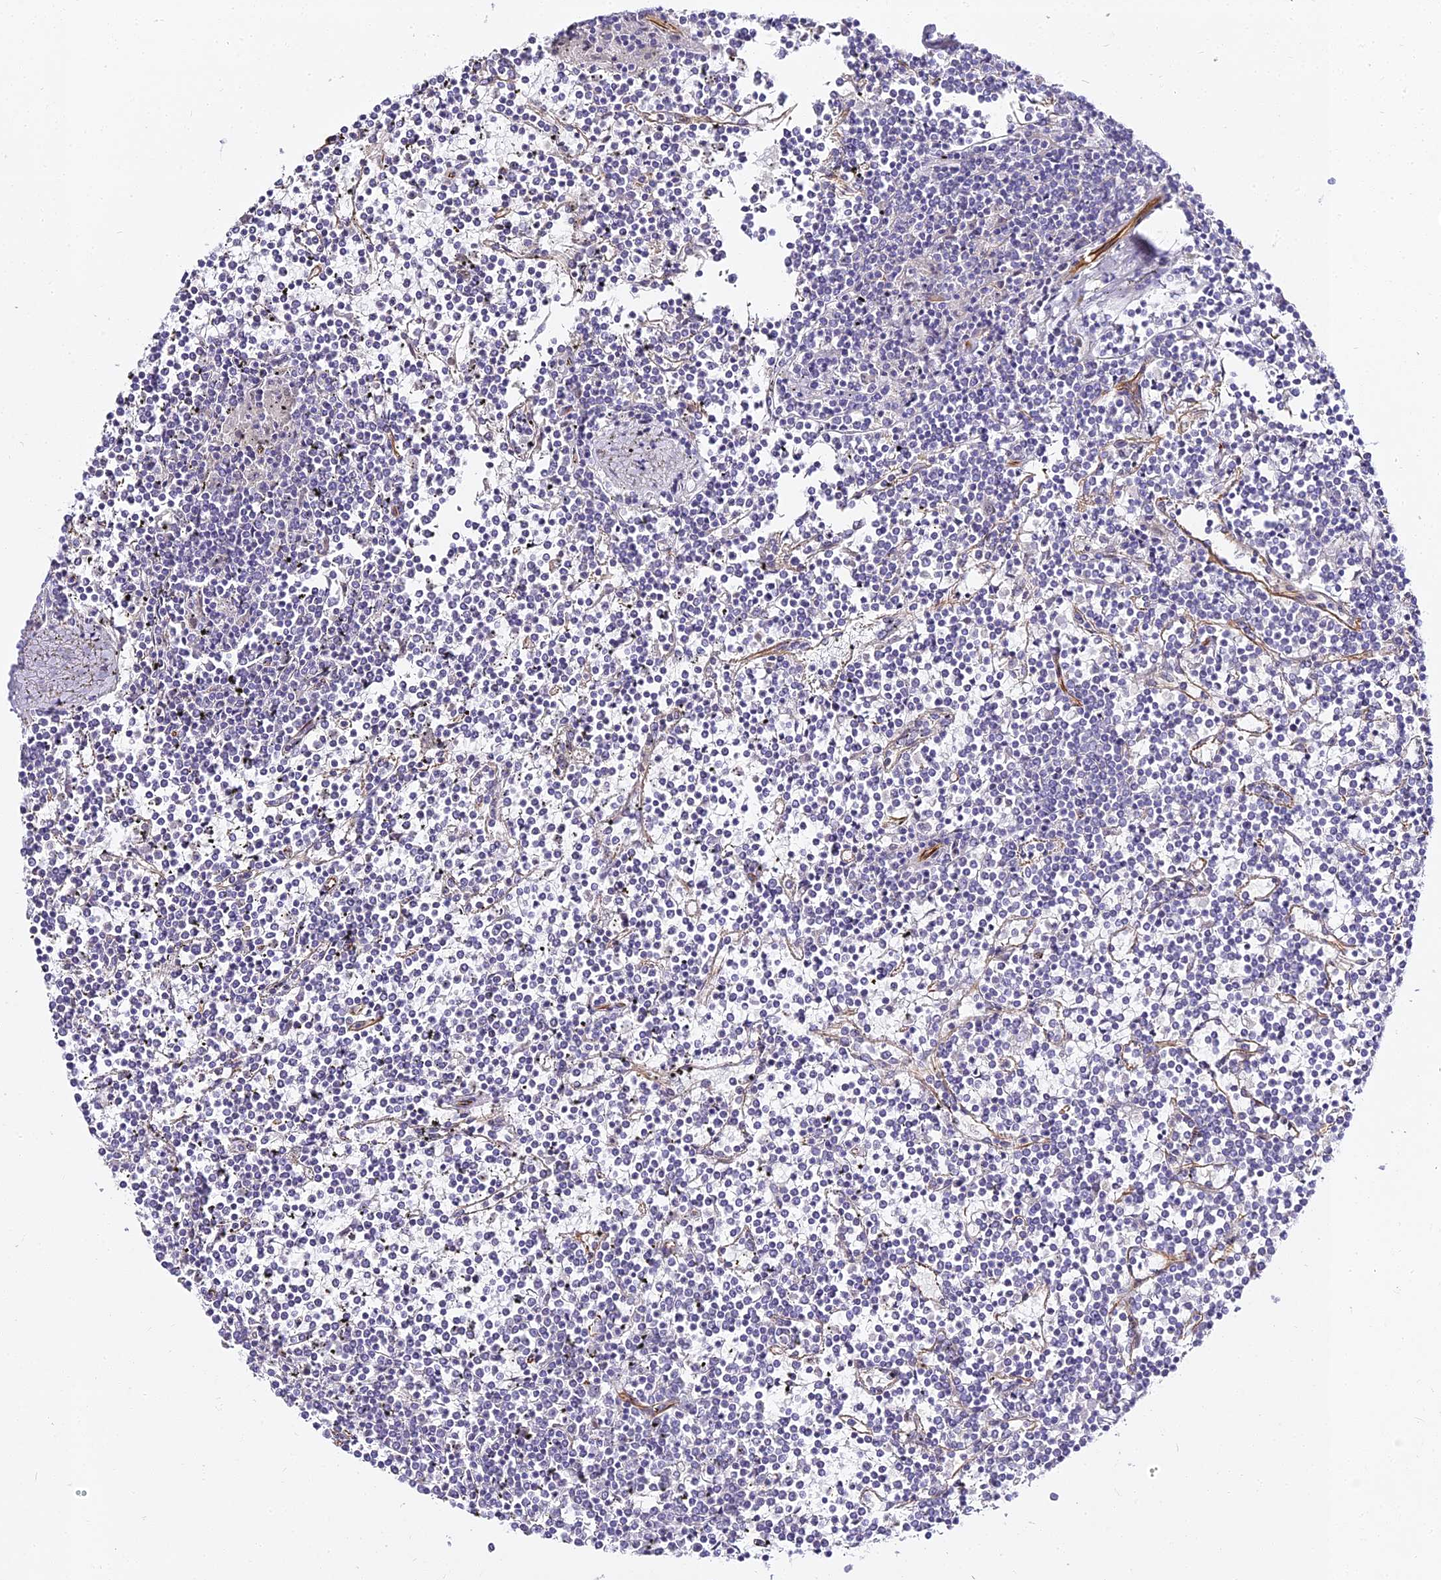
{"staining": {"intensity": "negative", "quantity": "none", "location": "none"}, "tissue": "lymphoma", "cell_type": "Tumor cells", "image_type": "cancer", "snomed": [{"axis": "morphology", "description": "Malignant lymphoma, non-Hodgkin's type, Low grade"}, {"axis": "topography", "description": "Spleen"}], "caption": "High power microscopy photomicrograph of an immunohistochemistry photomicrograph of low-grade malignant lymphoma, non-Hodgkin's type, revealing no significant staining in tumor cells.", "gene": "ALPG", "patient": {"sex": "female", "age": 19}}